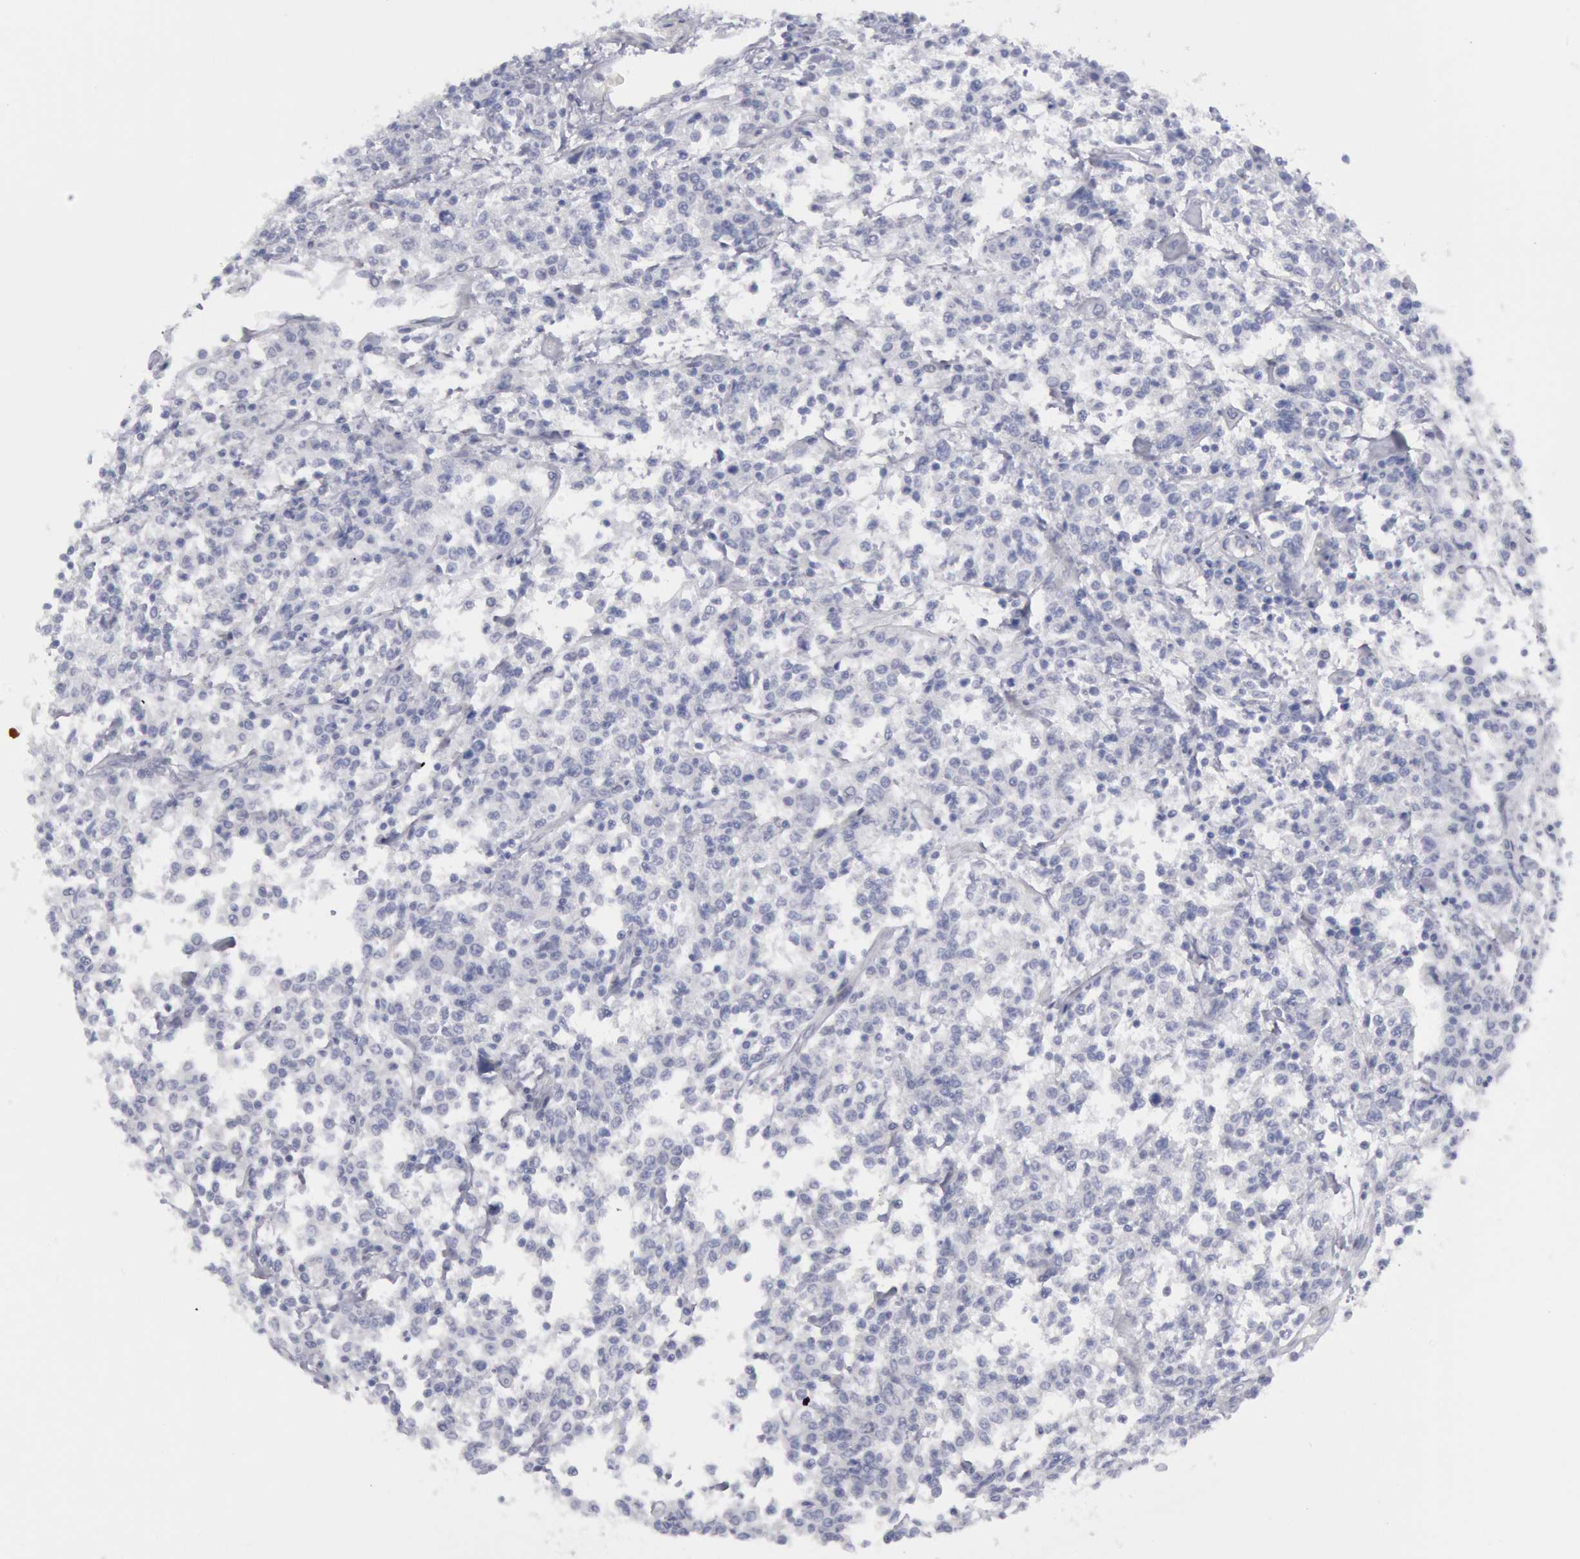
{"staining": {"intensity": "negative", "quantity": "none", "location": "none"}, "tissue": "lymphoma", "cell_type": "Tumor cells", "image_type": "cancer", "snomed": [{"axis": "morphology", "description": "Malignant lymphoma, non-Hodgkin's type, Low grade"}, {"axis": "topography", "description": "Small intestine"}], "caption": "A micrograph of lymphoma stained for a protein shows no brown staining in tumor cells. Brightfield microscopy of immunohistochemistry (IHC) stained with DAB (brown) and hematoxylin (blue), captured at high magnification.", "gene": "FHL1", "patient": {"sex": "female", "age": 59}}